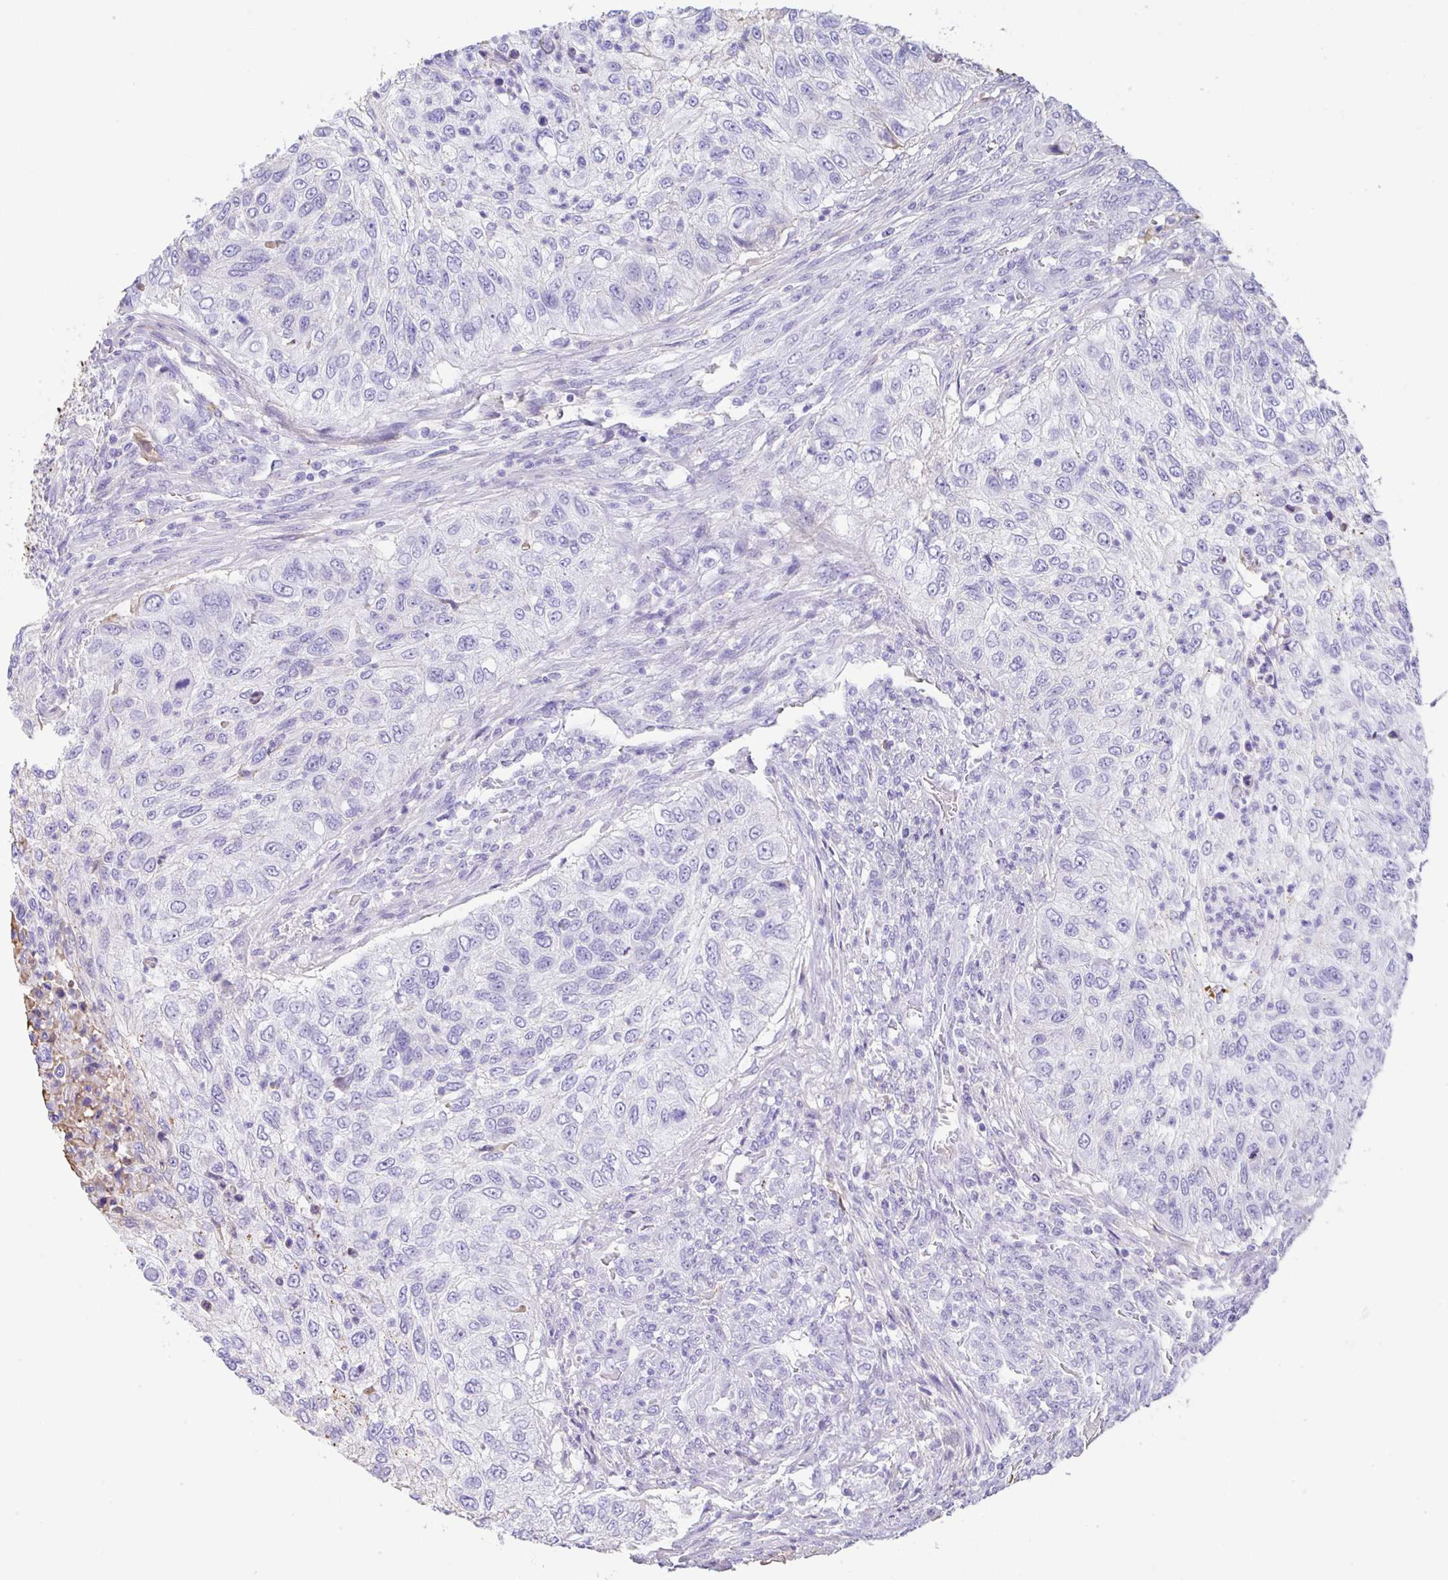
{"staining": {"intensity": "negative", "quantity": "none", "location": "none"}, "tissue": "urothelial cancer", "cell_type": "Tumor cells", "image_type": "cancer", "snomed": [{"axis": "morphology", "description": "Urothelial carcinoma, High grade"}, {"axis": "topography", "description": "Urinary bladder"}], "caption": "Immunohistochemistry (IHC) of urothelial cancer displays no expression in tumor cells. (IHC, brightfield microscopy, high magnification).", "gene": "HOXC12", "patient": {"sex": "female", "age": 60}}